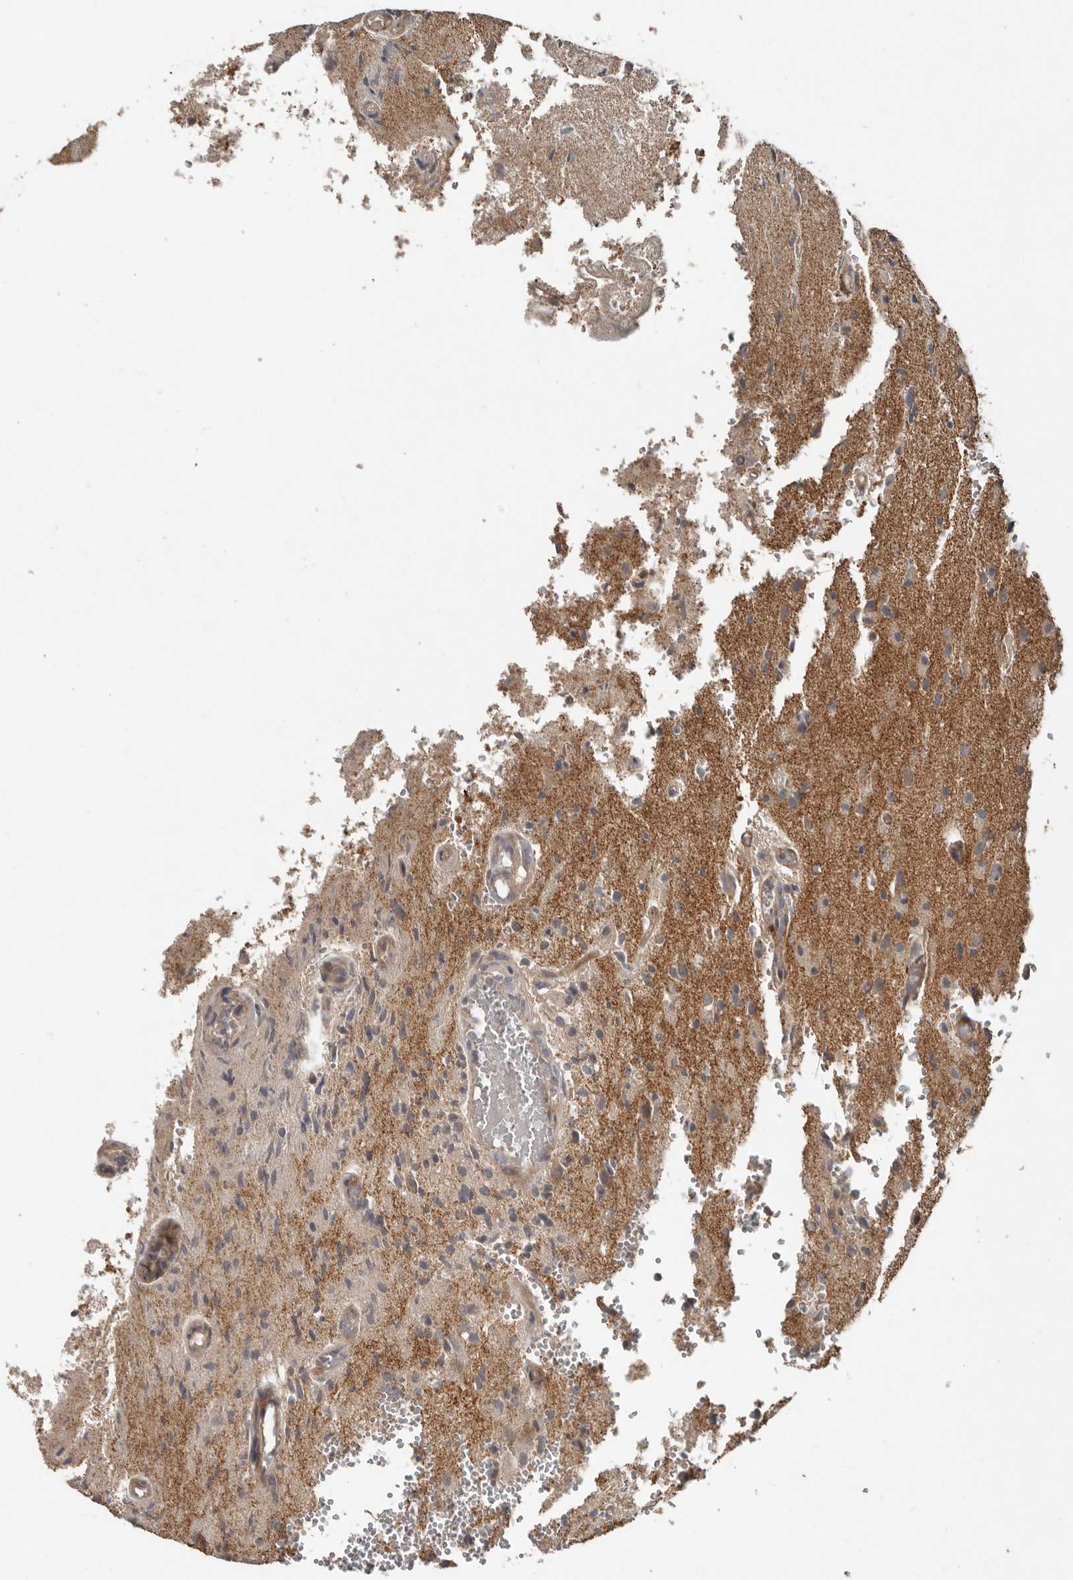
{"staining": {"intensity": "weak", "quantity": "<25%", "location": "cytoplasmic/membranous"}, "tissue": "glioma", "cell_type": "Tumor cells", "image_type": "cancer", "snomed": [{"axis": "morphology", "description": "Normal tissue, NOS"}, {"axis": "morphology", "description": "Glioma, malignant, High grade"}, {"axis": "topography", "description": "Cerebral cortex"}], "caption": "Tumor cells are negative for brown protein staining in malignant high-grade glioma.", "gene": "SLC6A7", "patient": {"sex": "male", "age": 77}}